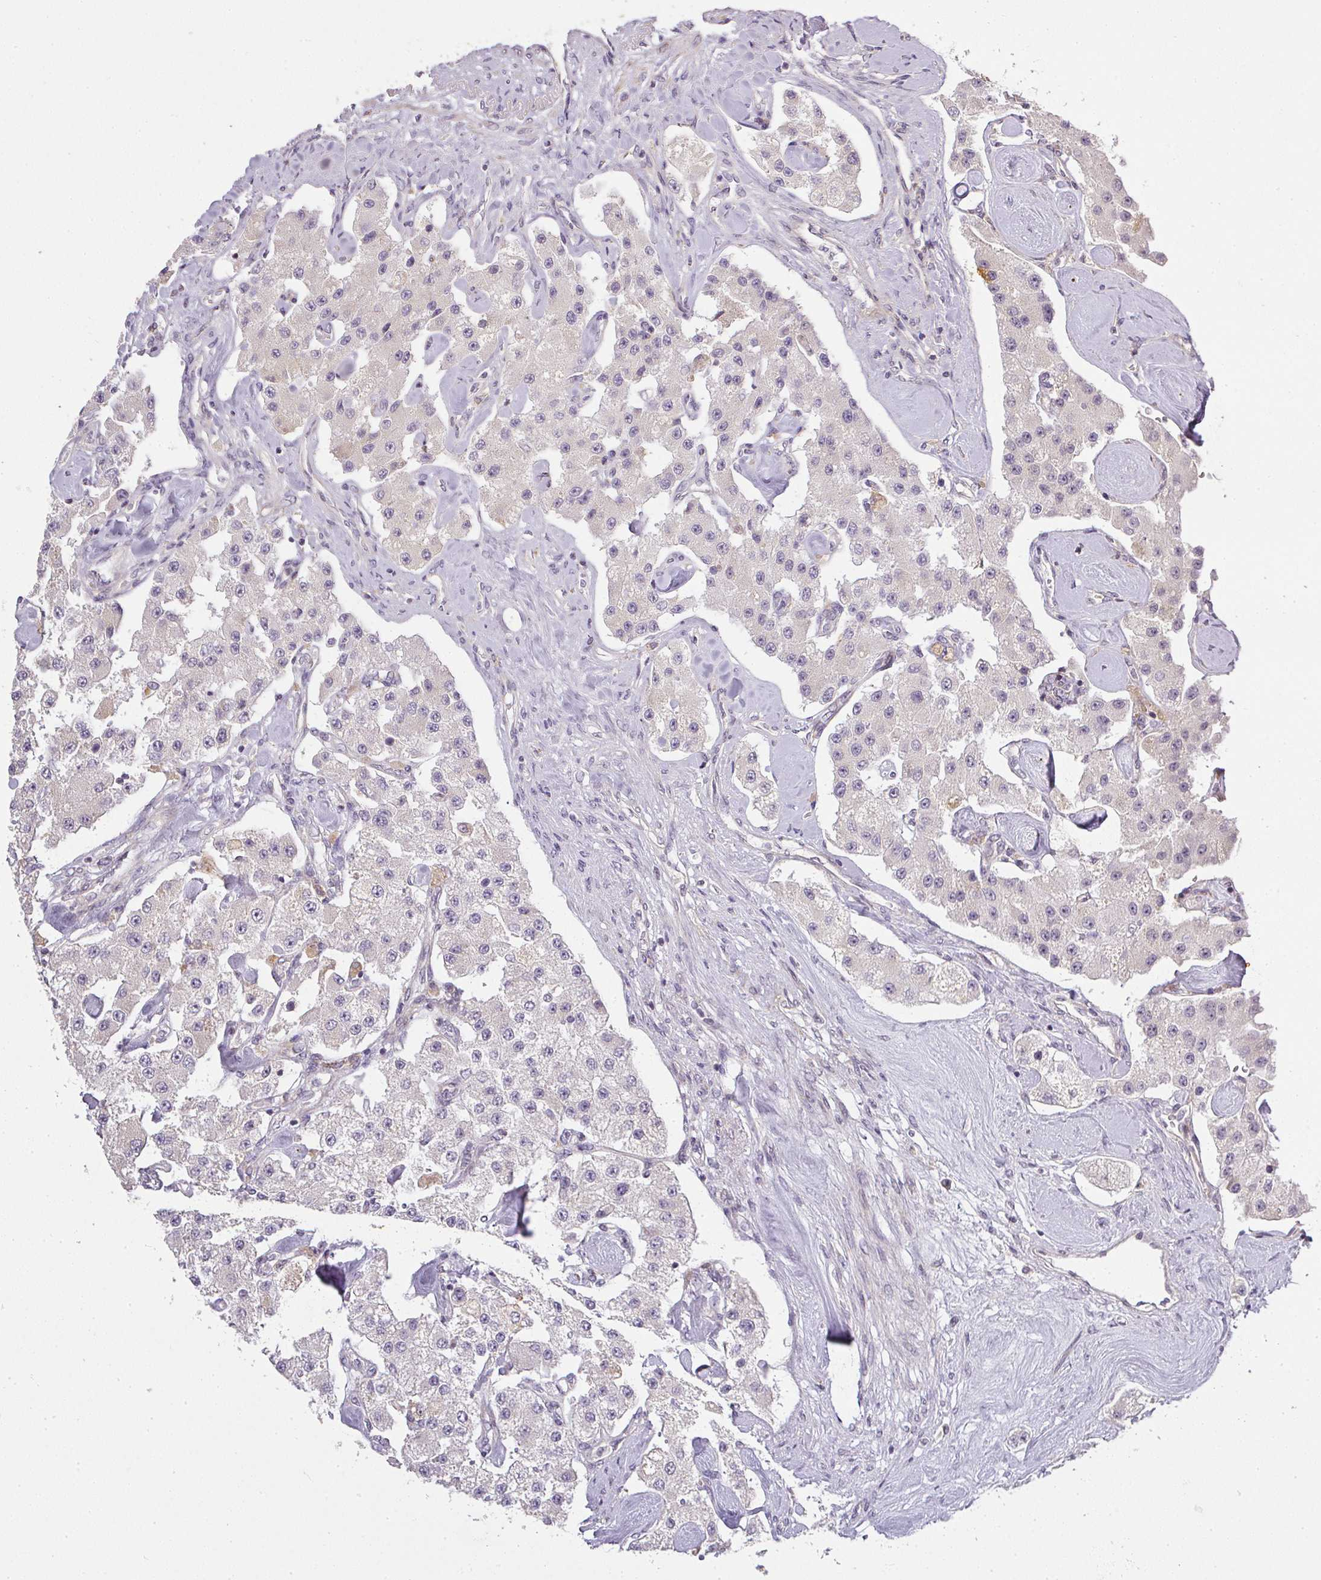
{"staining": {"intensity": "negative", "quantity": "none", "location": "none"}, "tissue": "carcinoid", "cell_type": "Tumor cells", "image_type": "cancer", "snomed": [{"axis": "morphology", "description": "Carcinoid, malignant, NOS"}, {"axis": "topography", "description": "Pancreas"}], "caption": "Photomicrograph shows no protein expression in tumor cells of malignant carcinoid tissue.", "gene": "MED19", "patient": {"sex": "male", "age": 41}}